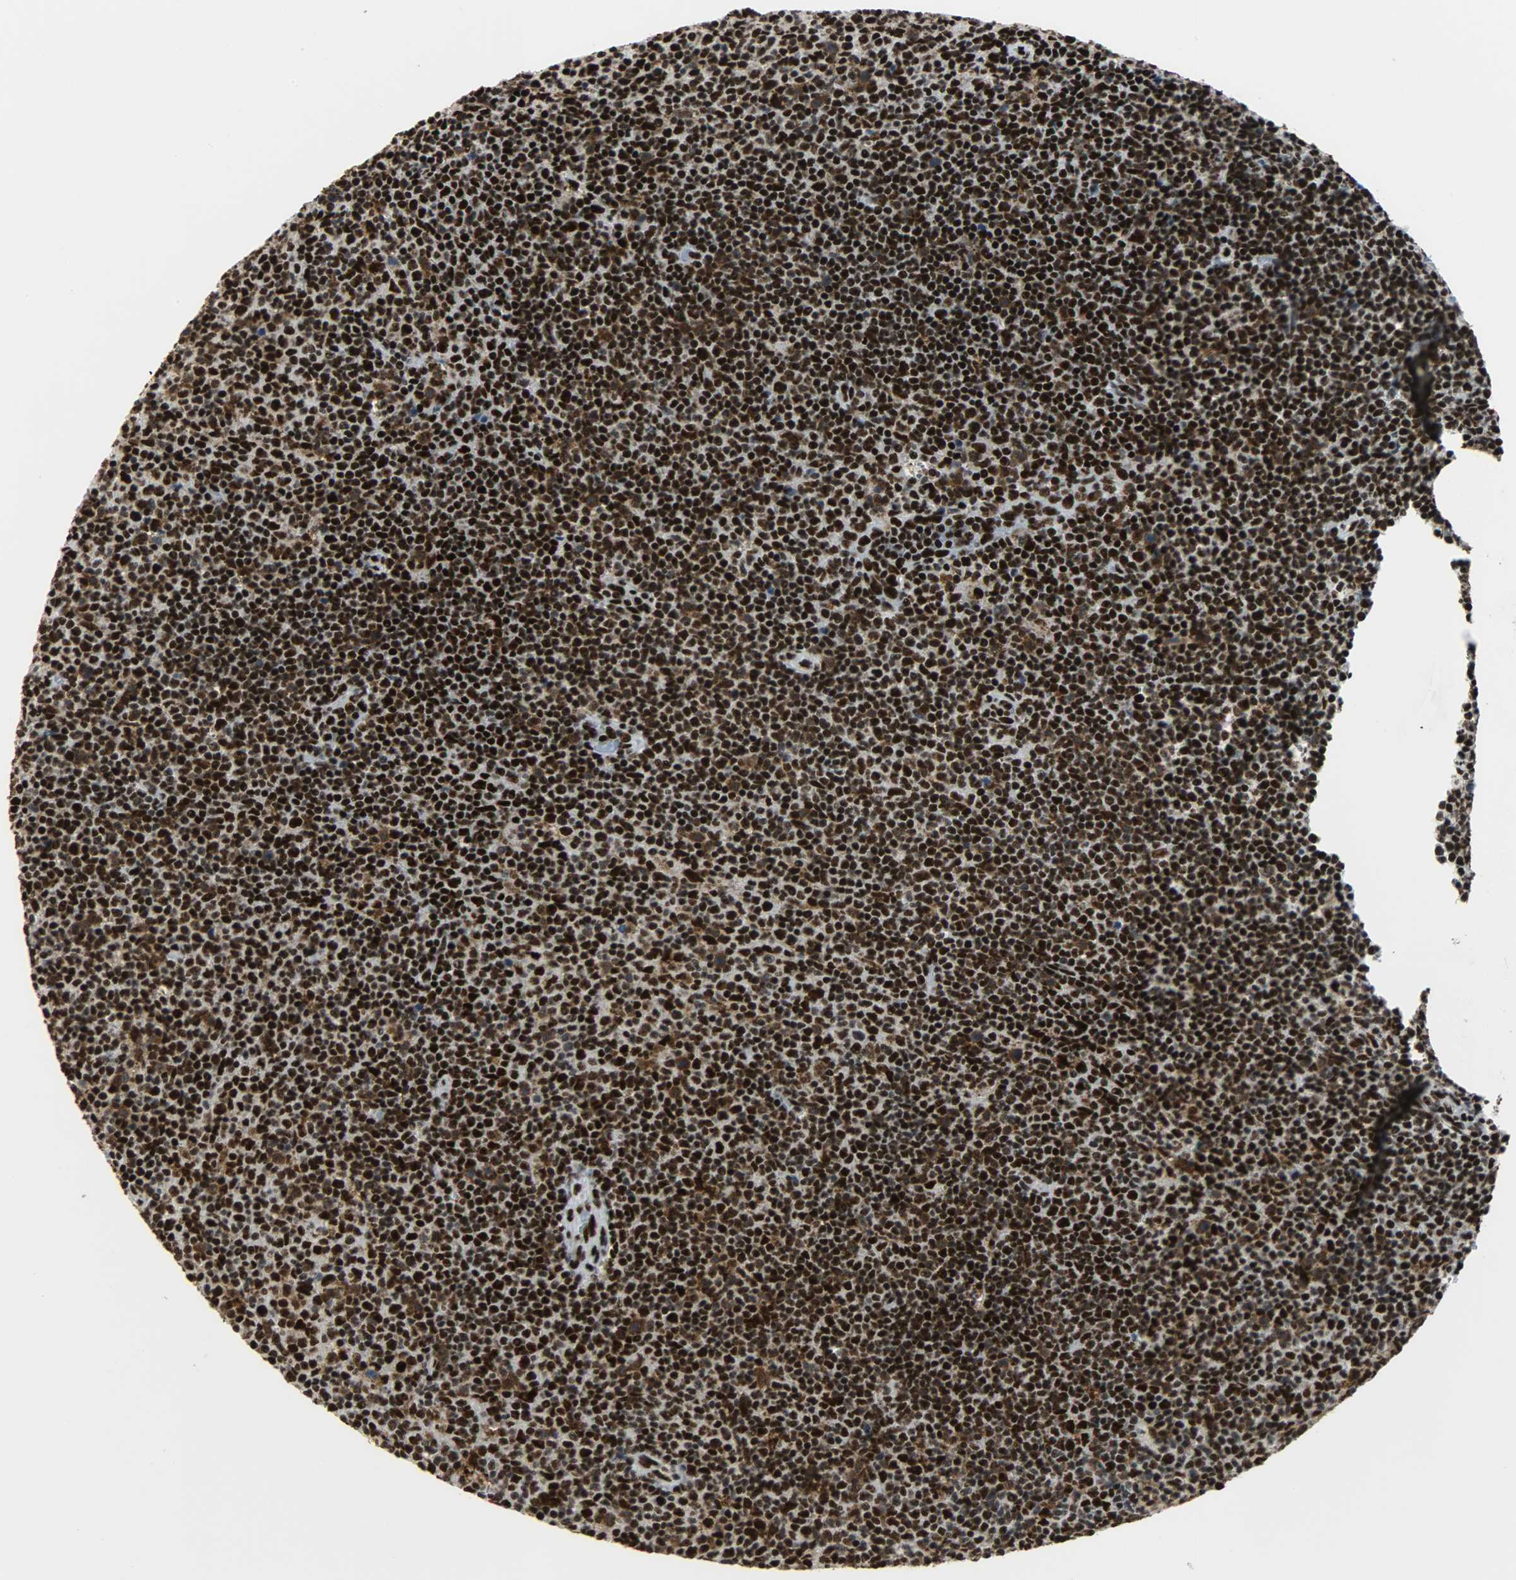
{"staining": {"intensity": "strong", "quantity": ">75%", "location": "cytoplasmic/membranous,nuclear"}, "tissue": "lymphoma", "cell_type": "Tumor cells", "image_type": "cancer", "snomed": [{"axis": "morphology", "description": "Malignant lymphoma, non-Hodgkin's type, Low grade"}, {"axis": "topography", "description": "Lymph node"}], "caption": "Lymphoma was stained to show a protein in brown. There is high levels of strong cytoplasmic/membranous and nuclear expression in about >75% of tumor cells.", "gene": "SSB", "patient": {"sex": "male", "age": 70}}